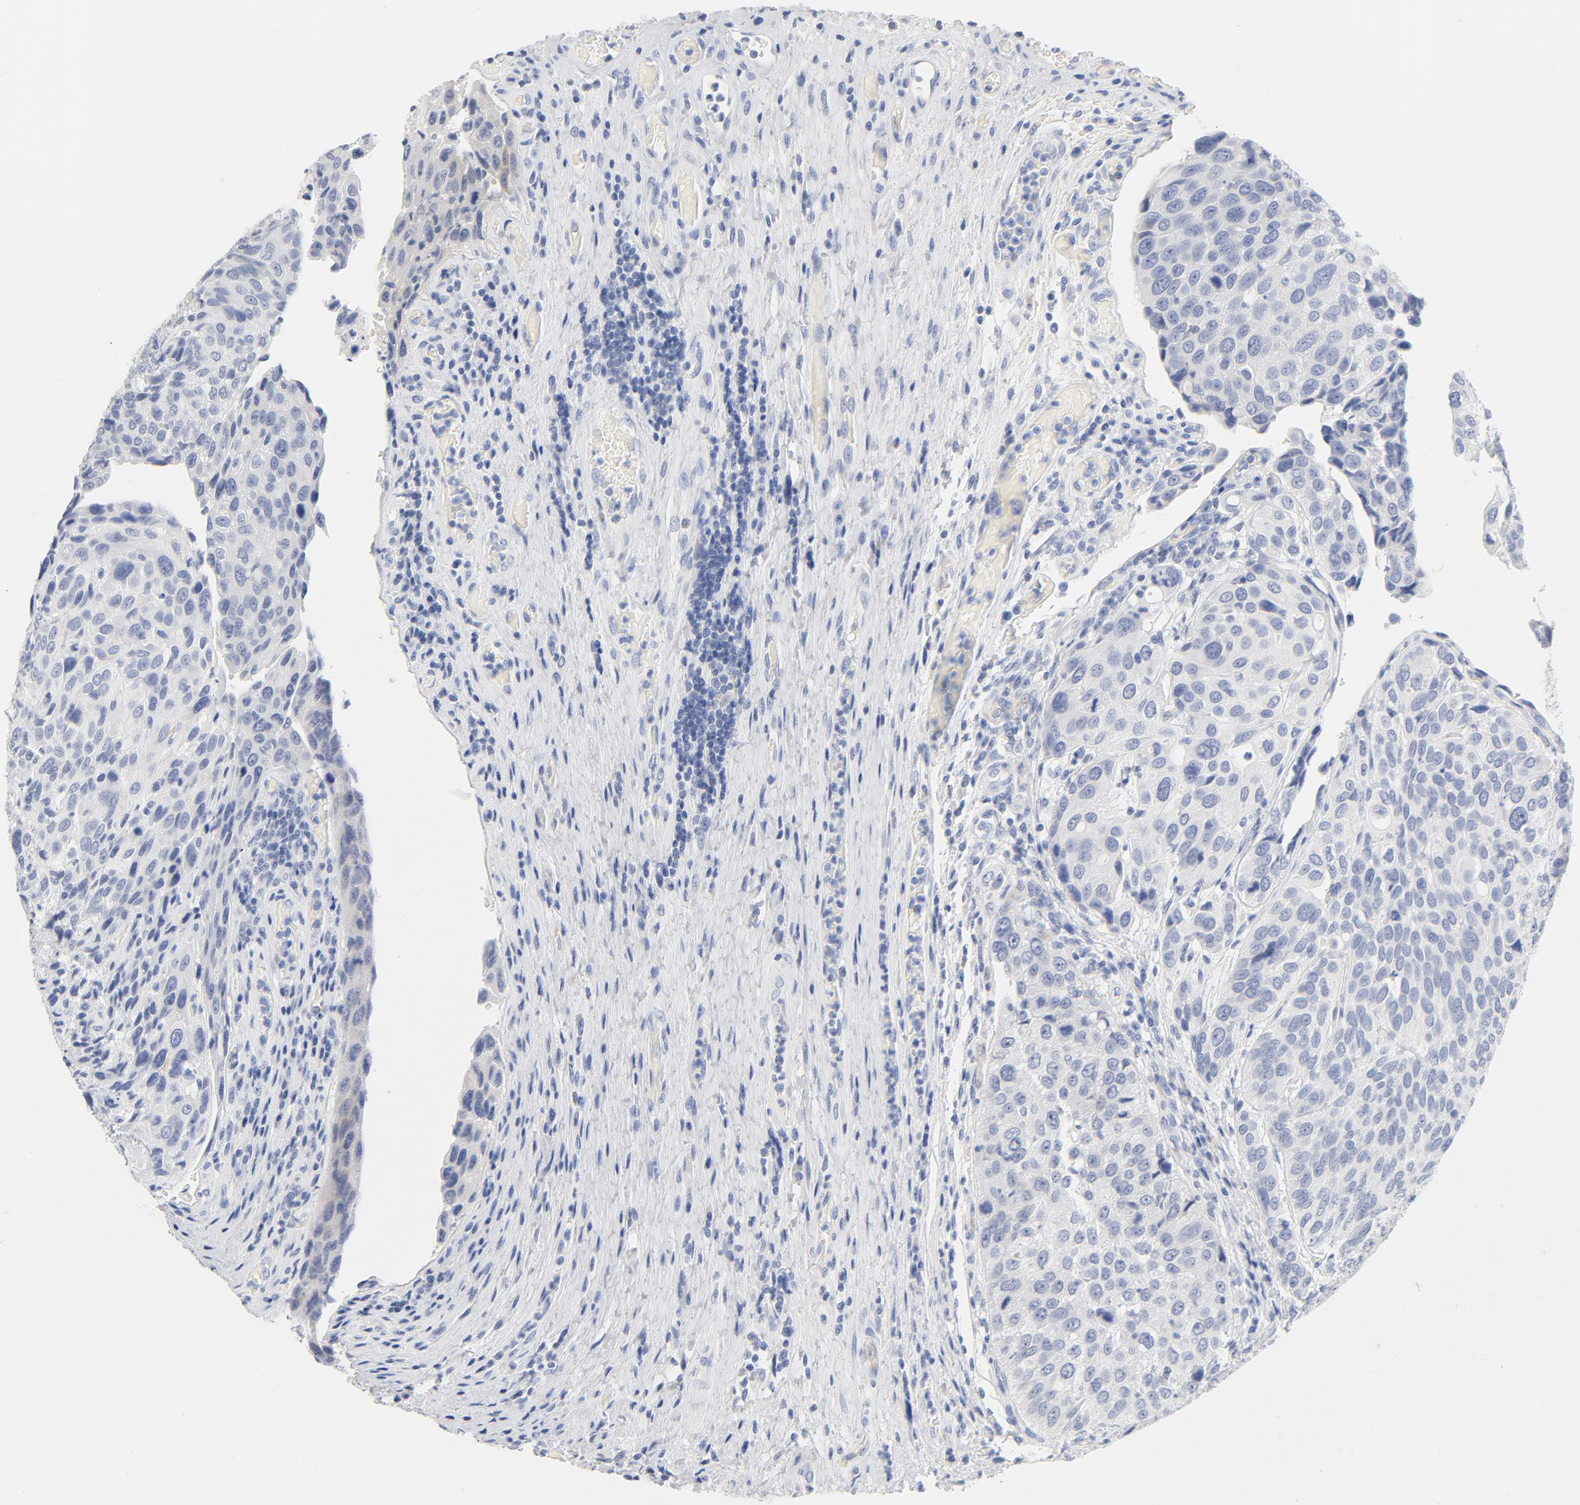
{"staining": {"intensity": "negative", "quantity": "none", "location": "none"}, "tissue": "urothelial cancer", "cell_type": "Tumor cells", "image_type": "cancer", "snomed": [{"axis": "morphology", "description": "Urothelial carcinoma, High grade"}, {"axis": "topography", "description": "Urinary bladder"}], "caption": "Immunohistochemistry micrograph of human urothelial cancer stained for a protein (brown), which reveals no staining in tumor cells.", "gene": "HOMER1", "patient": {"sex": "male", "age": 50}}